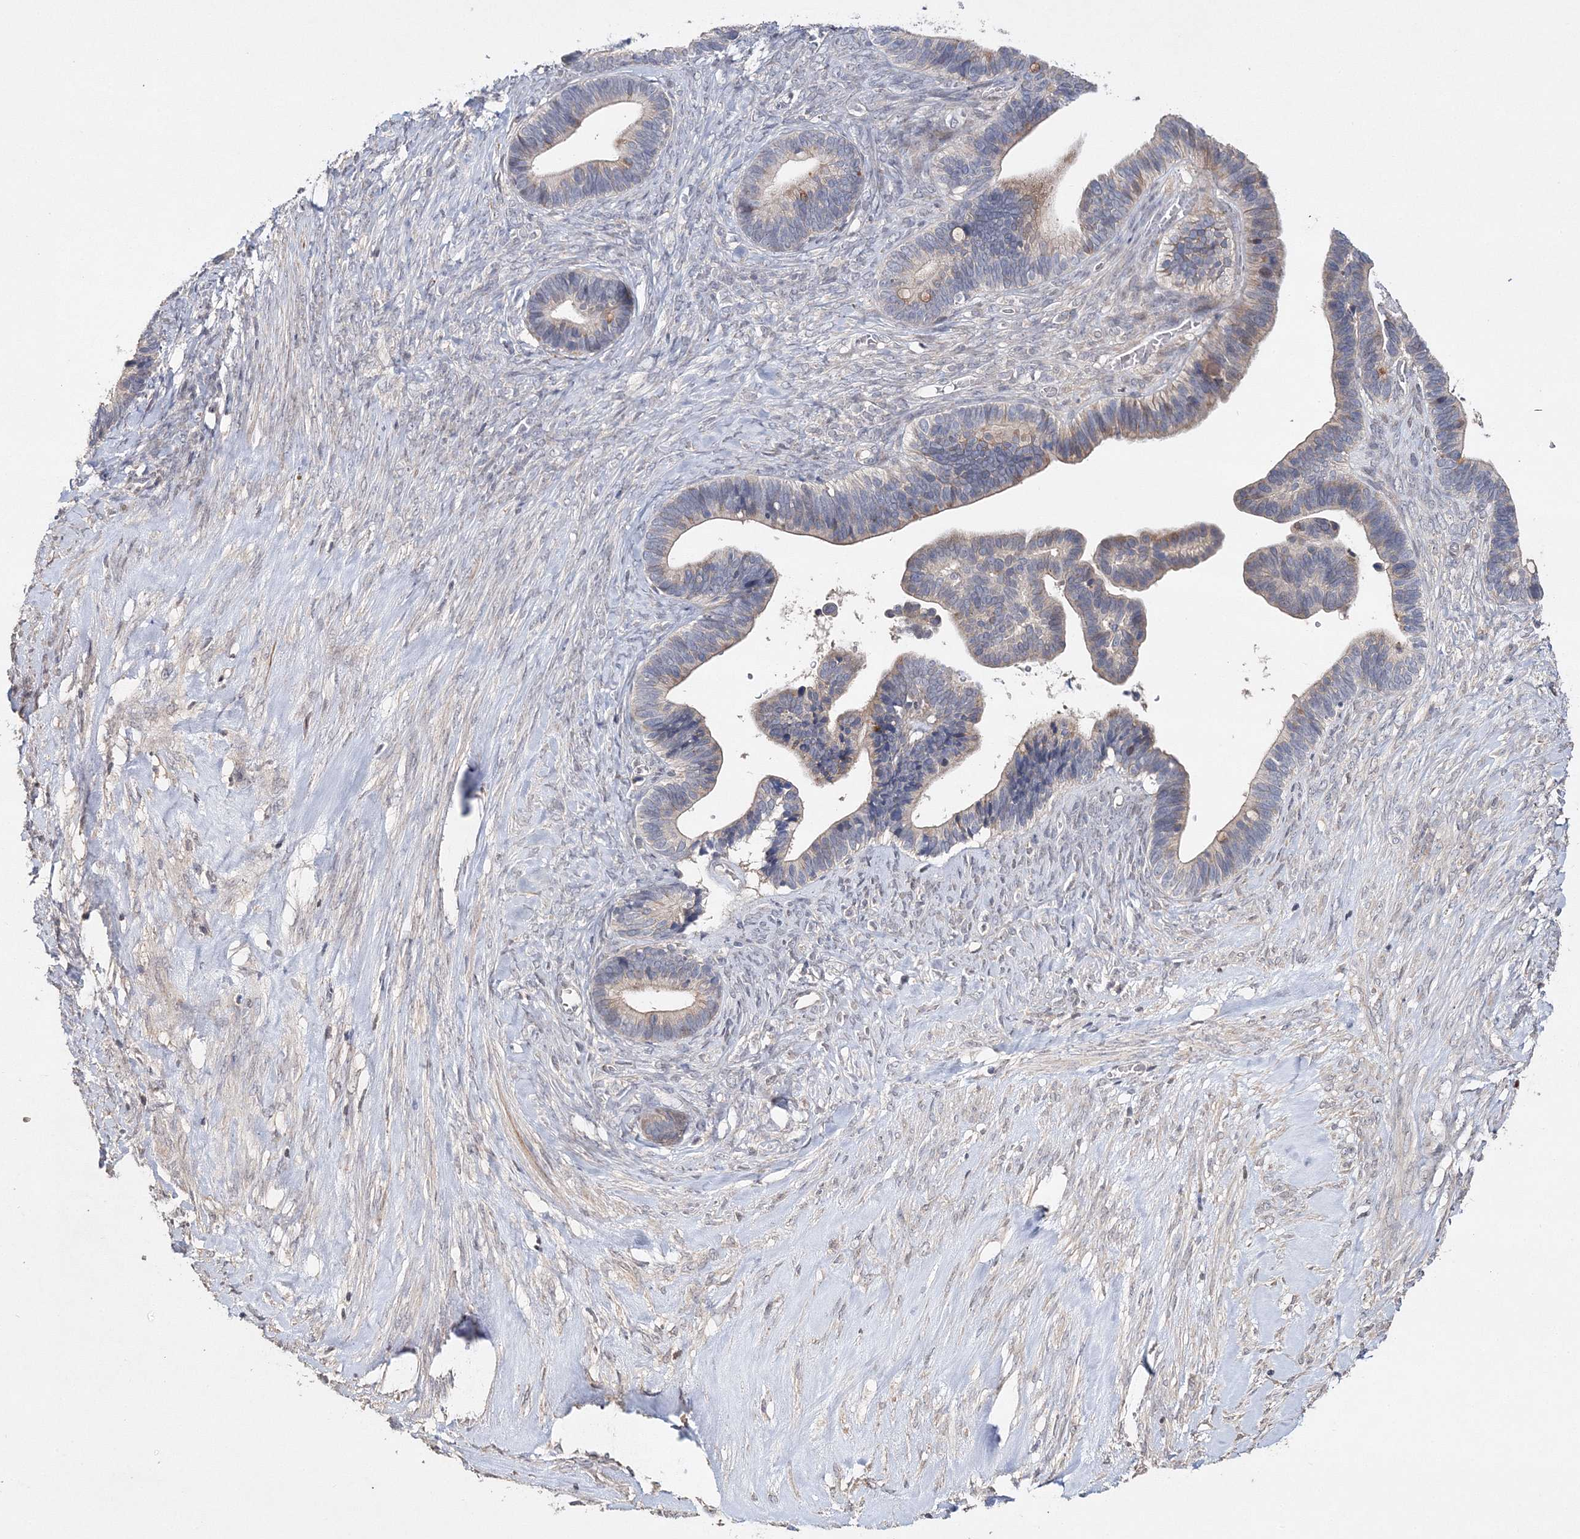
{"staining": {"intensity": "weak", "quantity": "25%-75%", "location": "cytoplasmic/membranous"}, "tissue": "ovarian cancer", "cell_type": "Tumor cells", "image_type": "cancer", "snomed": [{"axis": "morphology", "description": "Cystadenocarcinoma, serous, NOS"}, {"axis": "topography", "description": "Ovary"}], "caption": "IHC histopathology image of ovarian cancer stained for a protein (brown), which shows low levels of weak cytoplasmic/membranous positivity in approximately 25%-75% of tumor cells.", "gene": "GJB5", "patient": {"sex": "female", "age": 56}}